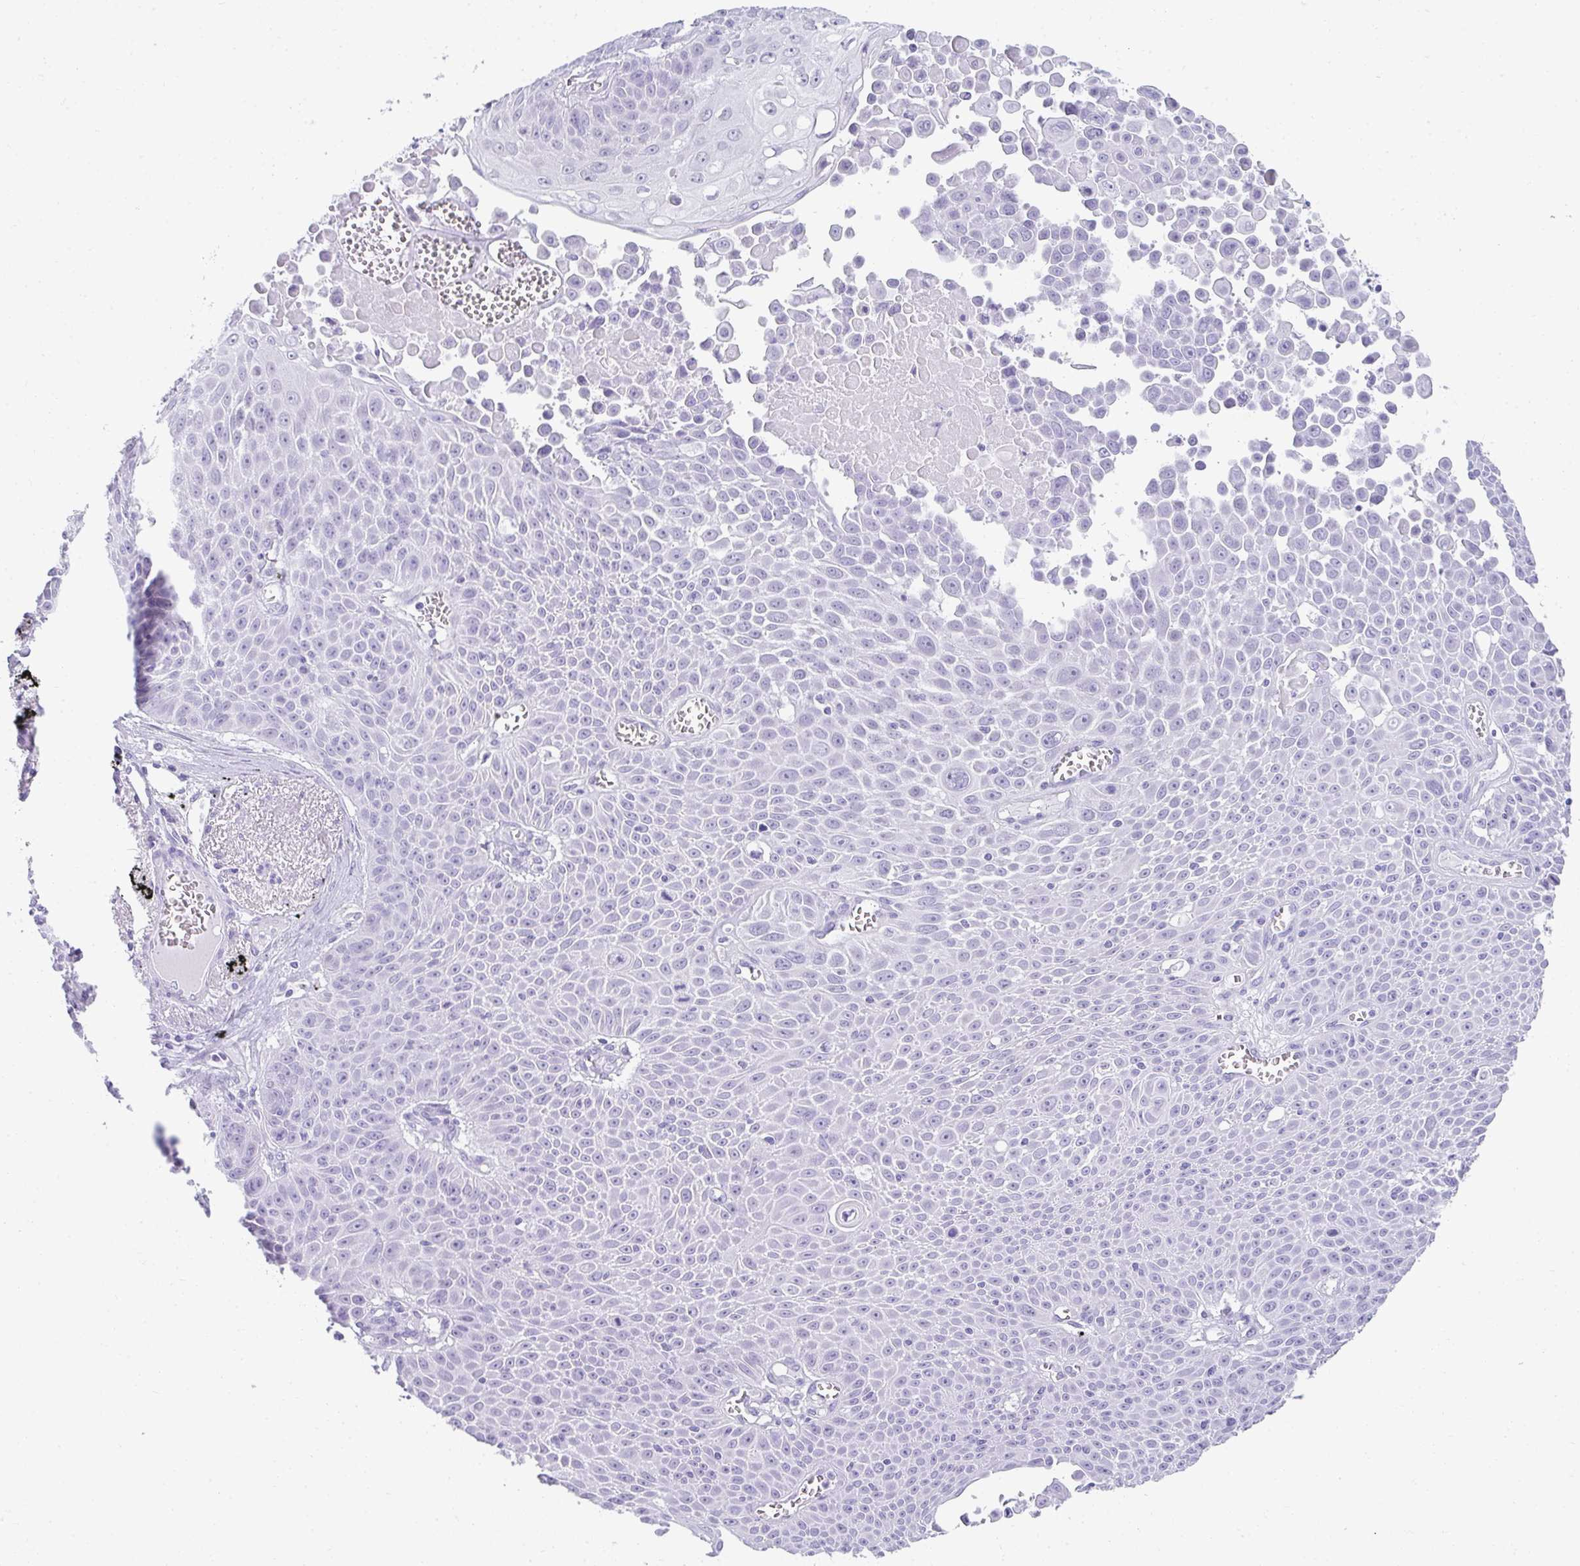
{"staining": {"intensity": "negative", "quantity": "none", "location": "none"}, "tissue": "lung cancer", "cell_type": "Tumor cells", "image_type": "cancer", "snomed": [{"axis": "morphology", "description": "Squamous cell carcinoma, NOS"}, {"axis": "morphology", "description": "Squamous cell carcinoma, metastatic, NOS"}, {"axis": "topography", "description": "Lymph node"}, {"axis": "topography", "description": "Lung"}], "caption": "Lung squamous cell carcinoma stained for a protein using IHC reveals no positivity tumor cells.", "gene": "RLF", "patient": {"sex": "female", "age": 62}}